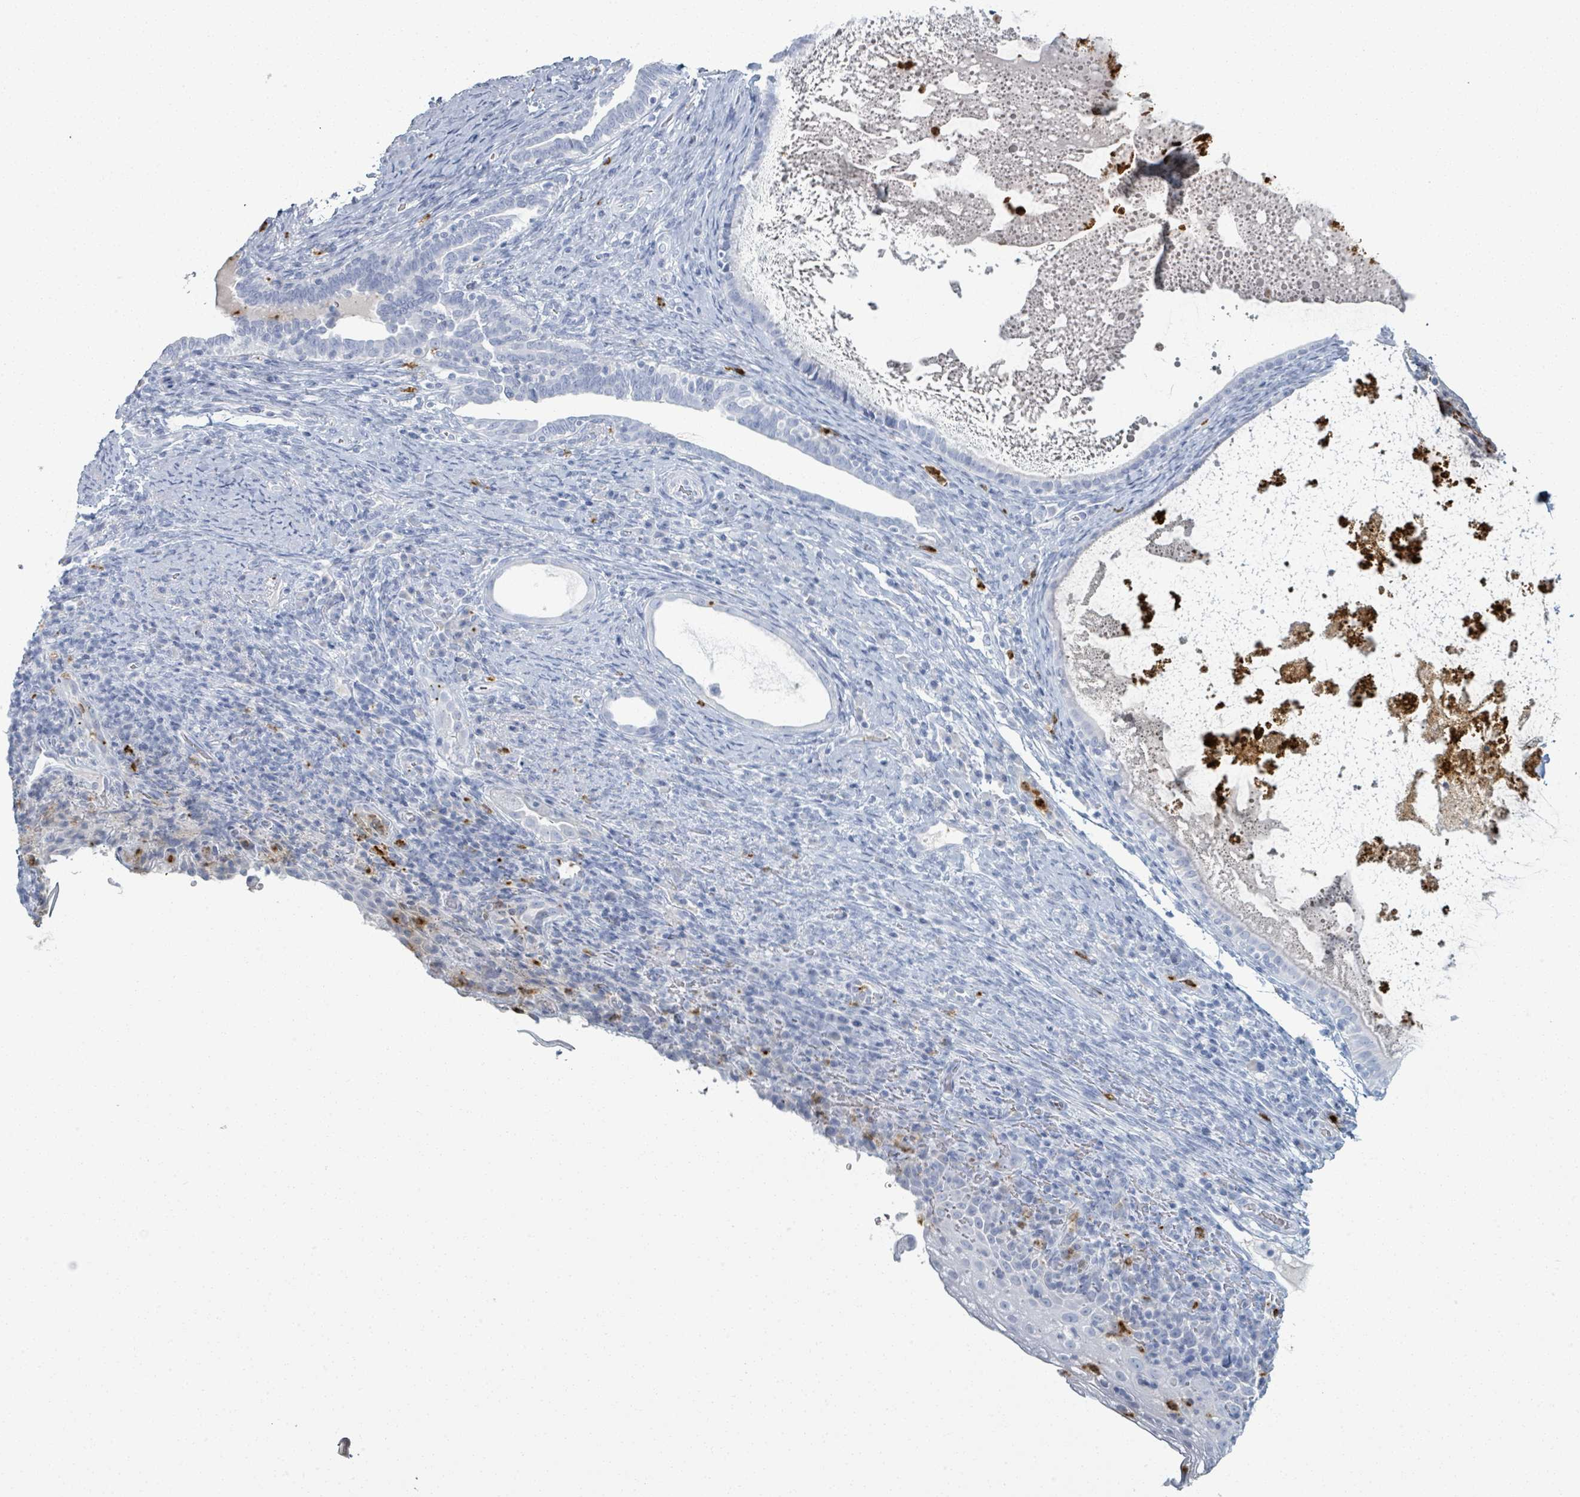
{"staining": {"intensity": "negative", "quantity": "none", "location": "none"}, "tissue": "cervical cancer", "cell_type": "Tumor cells", "image_type": "cancer", "snomed": [{"axis": "morphology", "description": "Squamous cell carcinoma, NOS"}, {"axis": "topography", "description": "Cervix"}], "caption": "Human cervical cancer (squamous cell carcinoma) stained for a protein using IHC shows no staining in tumor cells.", "gene": "DEFA4", "patient": {"sex": "female", "age": 52}}